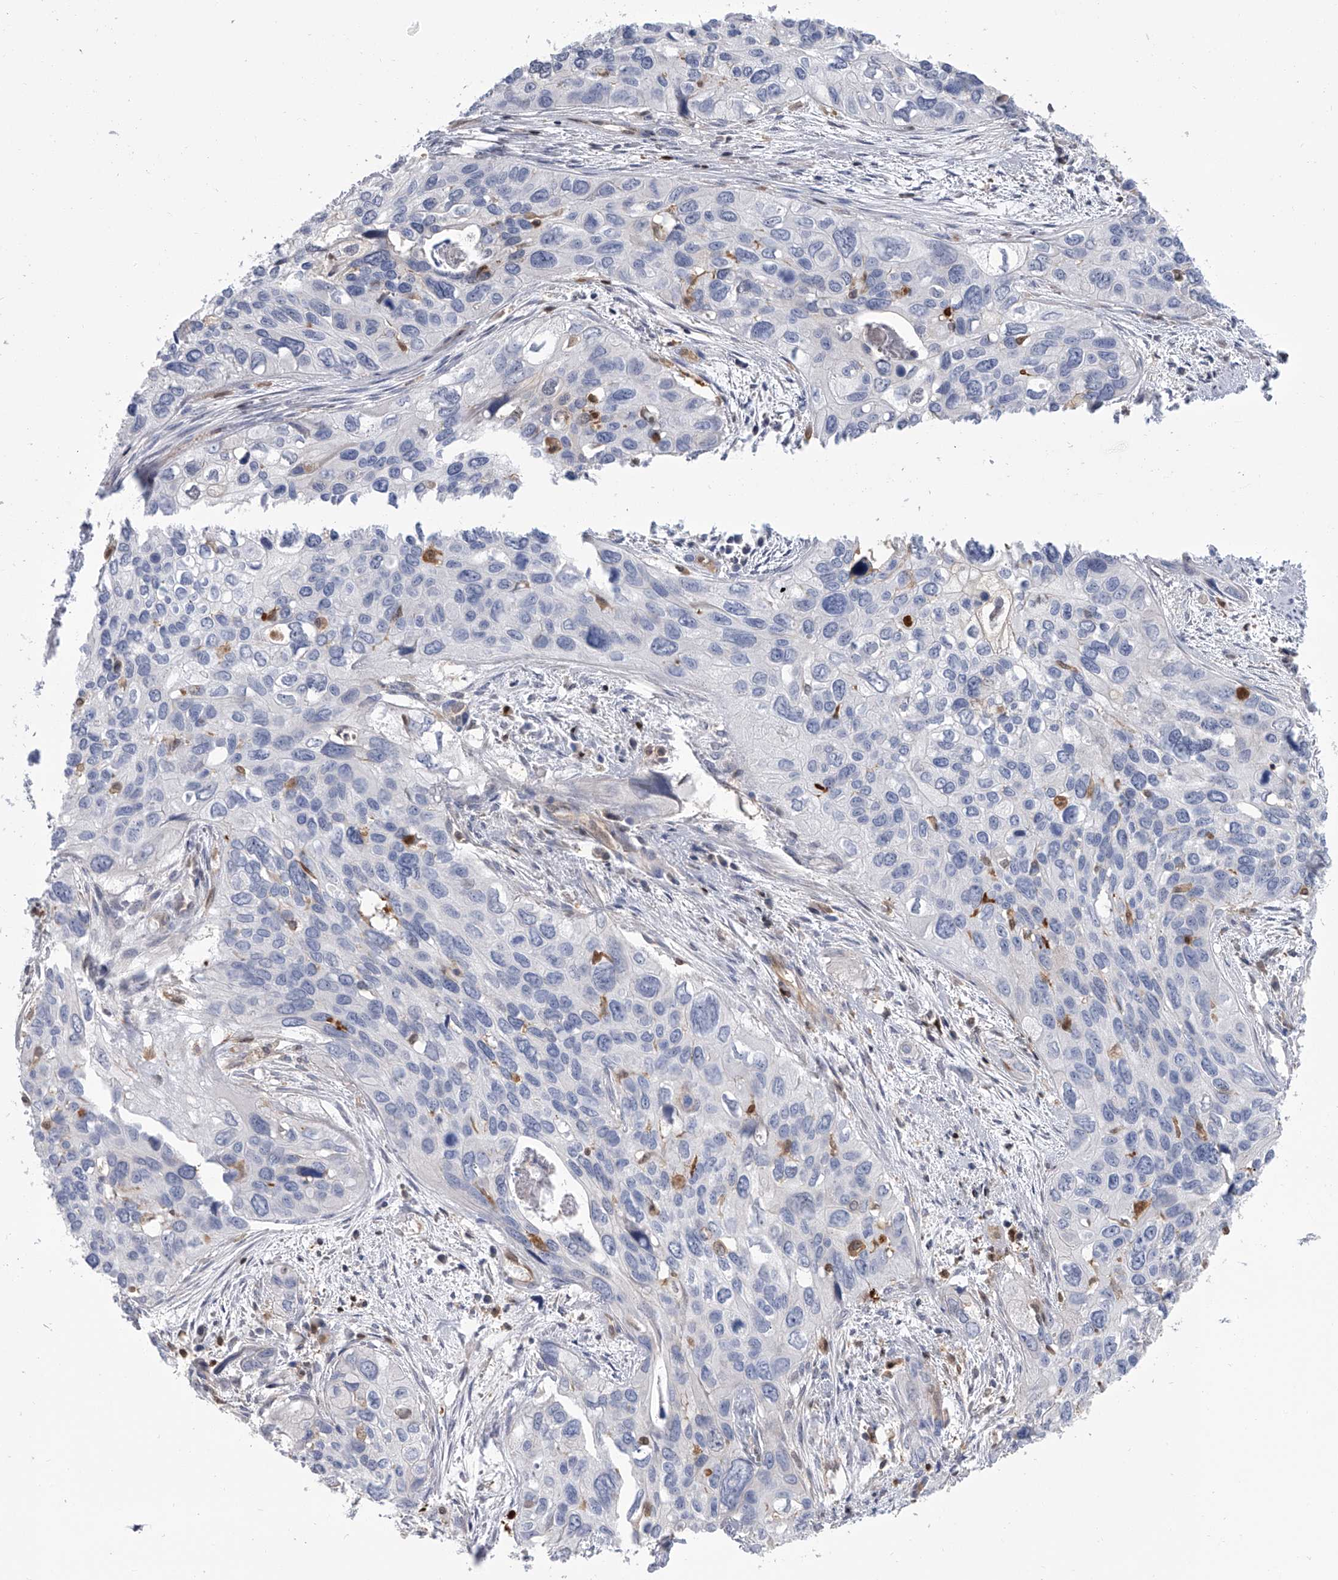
{"staining": {"intensity": "negative", "quantity": "none", "location": "none"}, "tissue": "cervical cancer", "cell_type": "Tumor cells", "image_type": "cancer", "snomed": [{"axis": "morphology", "description": "Squamous cell carcinoma, NOS"}, {"axis": "topography", "description": "Cervix"}], "caption": "This is an immunohistochemistry (IHC) micrograph of human cervical cancer. There is no positivity in tumor cells.", "gene": "SERPINB9", "patient": {"sex": "female", "age": 55}}